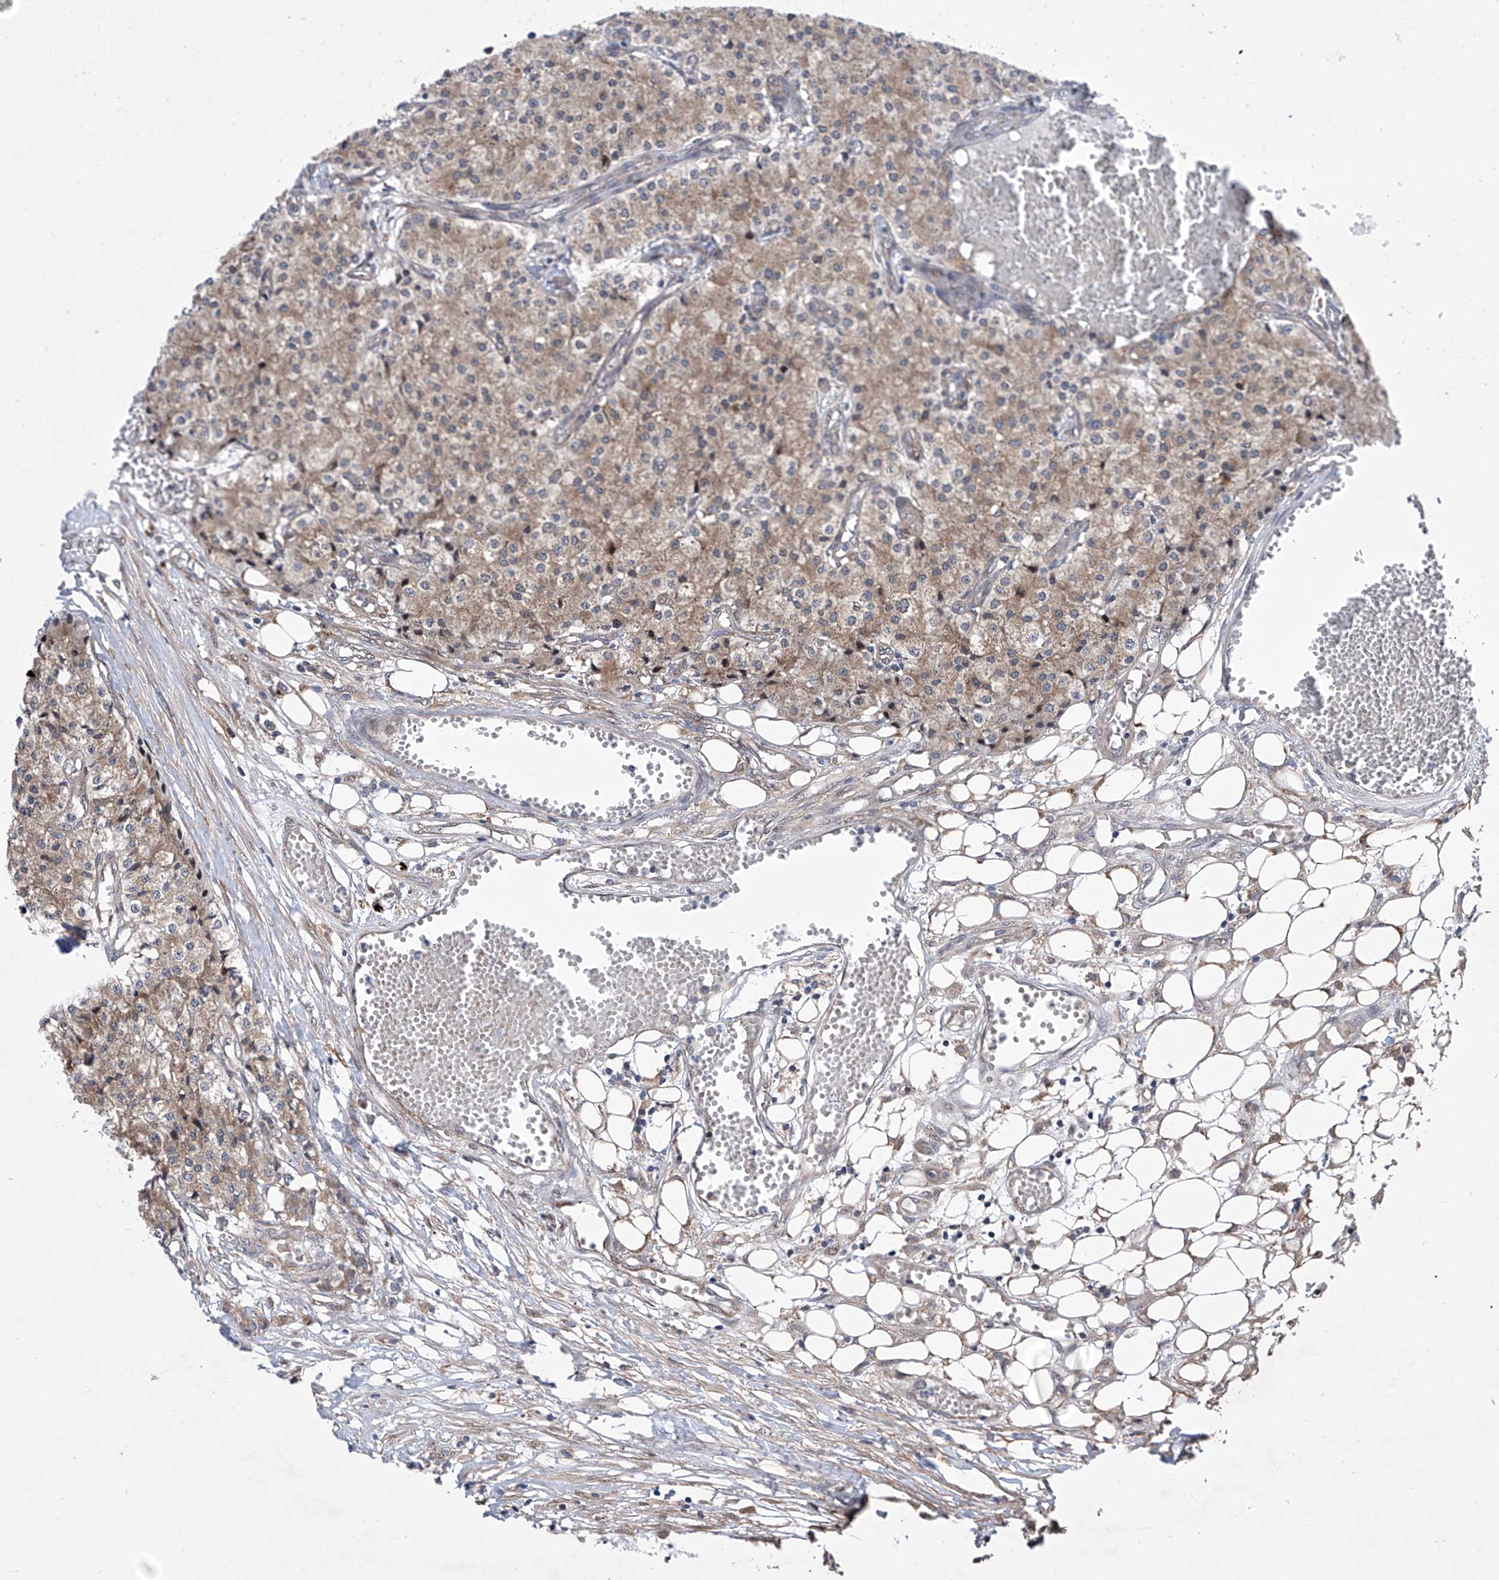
{"staining": {"intensity": "moderate", "quantity": ">75%", "location": "cytoplasmic/membranous"}, "tissue": "carcinoid", "cell_type": "Tumor cells", "image_type": "cancer", "snomed": [{"axis": "morphology", "description": "Carcinoid, malignant, NOS"}, {"axis": "topography", "description": "Colon"}], "caption": "Protein expression analysis of human carcinoid reveals moderate cytoplasmic/membranous positivity in approximately >75% of tumor cells.", "gene": "KTI12", "patient": {"sex": "female", "age": 52}}